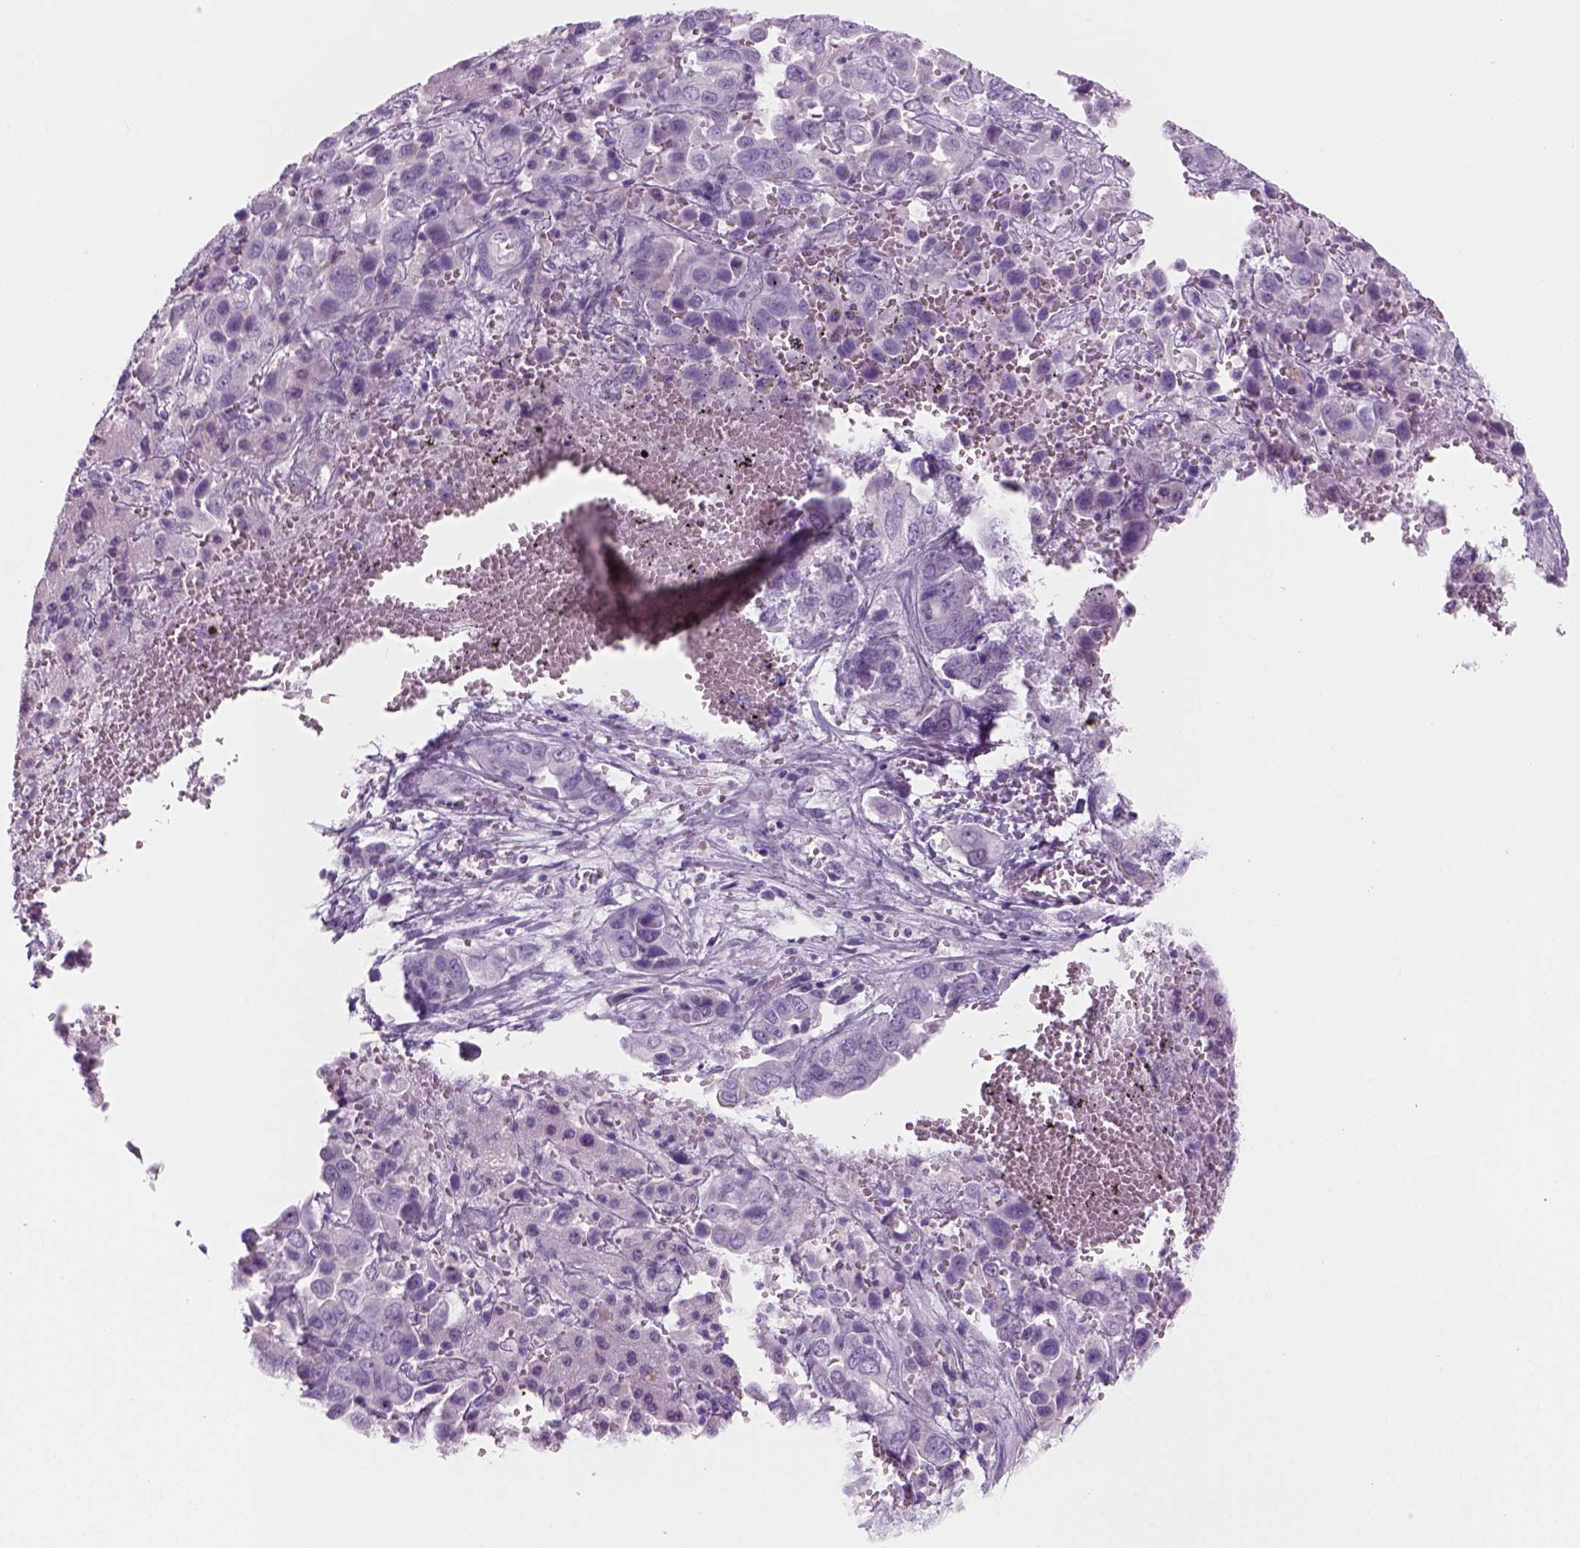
{"staining": {"intensity": "negative", "quantity": "none", "location": "none"}, "tissue": "liver cancer", "cell_type": "Tumor cells", "image_type": "cancer", "snomed": [{"axis": "morphology", "description": "Cholangiocarcinoma"}, {"axis": "topography", "description": "Liver"}], "caption": "Immunohistochemistry histopathology image of neoplastic tissue: human cholangiocarcinoma (liver) stained with DAB reveals no significant protein staining in tumor cells.", "gene": "KRTAP11-1", "patient": {"sex": "female", "age": 52}}